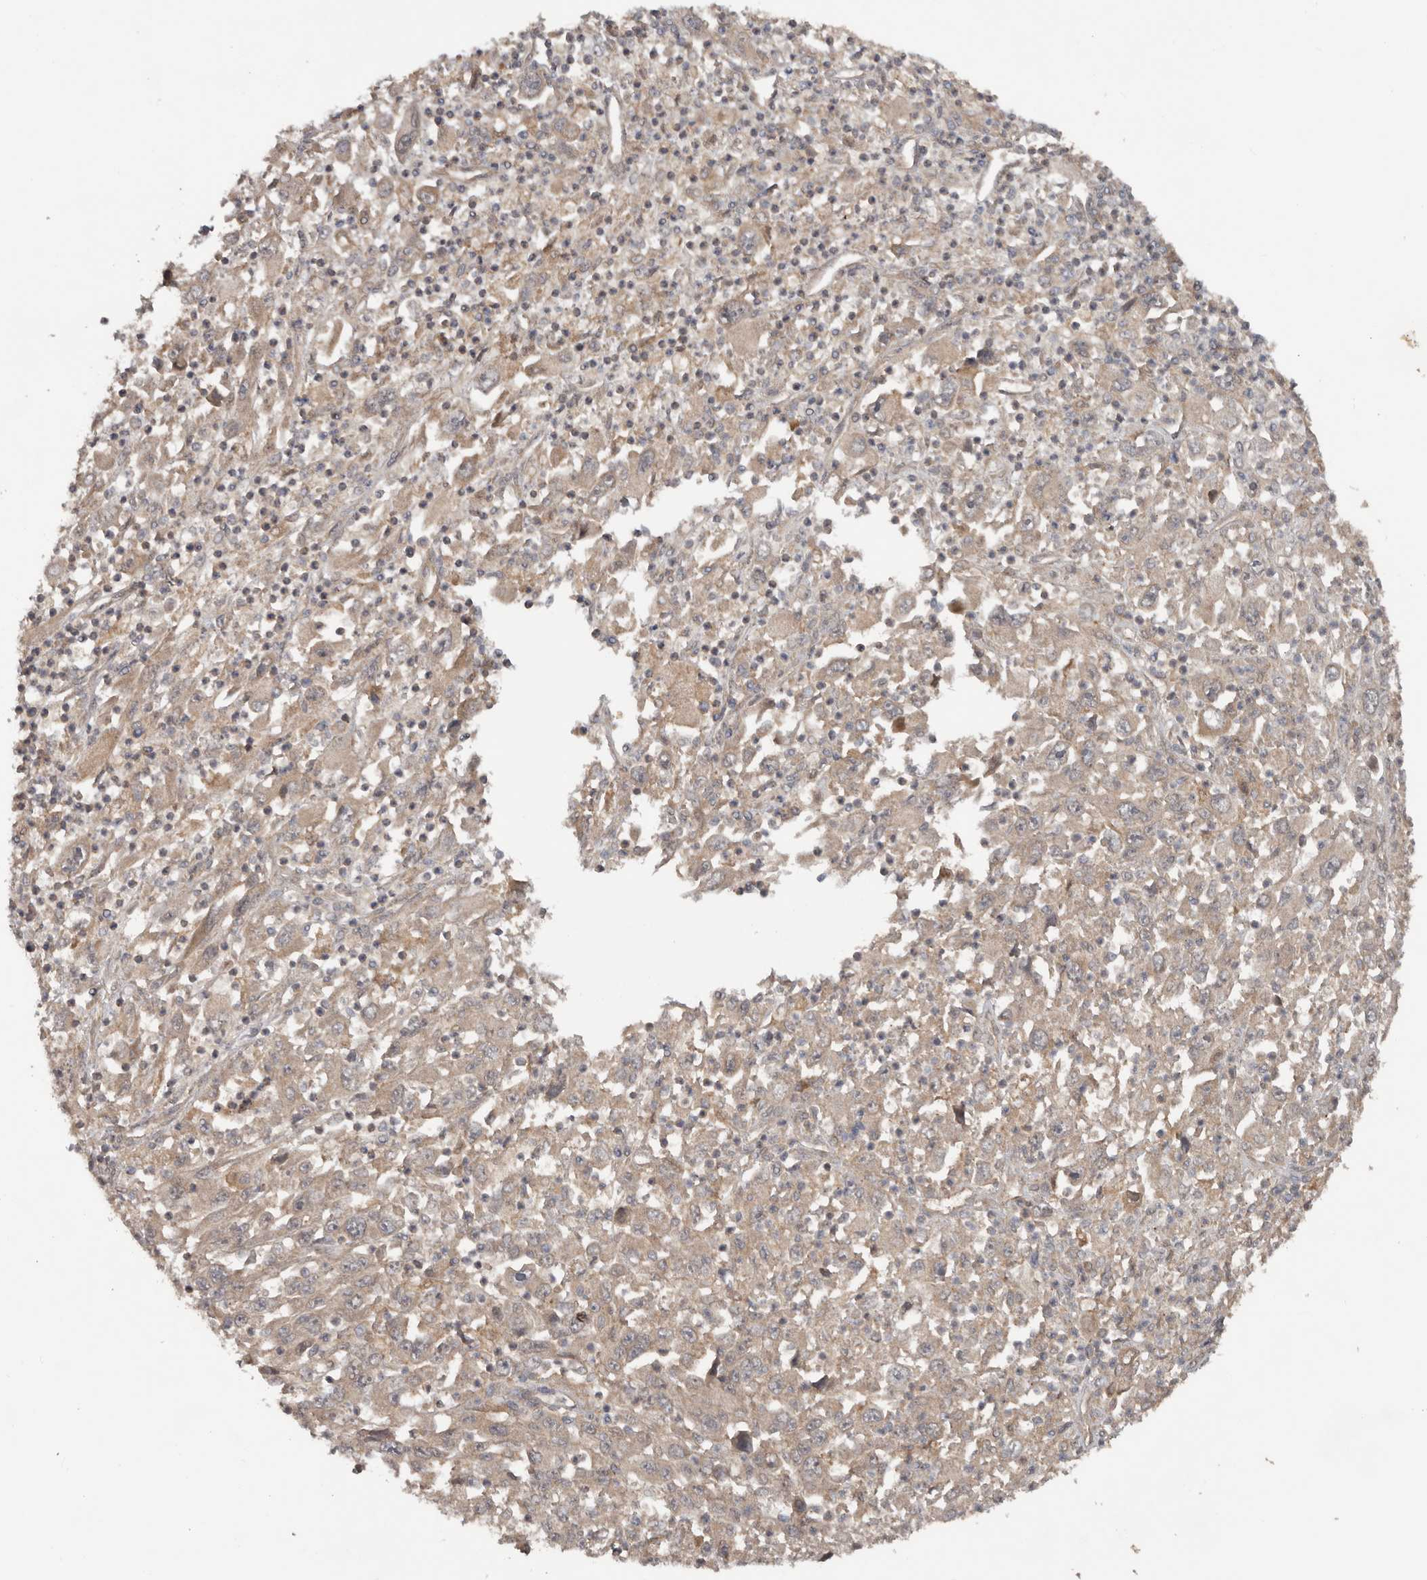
{"staining": {"intensity": "weak", "quantity": "25%-75%", "location": "cytoplasmic/membranous"}, "tissue": "melanoma", "cell_type": "Tumor cells", "image_type": "cancer", "snomed": [{"axis": "morphology", "description": "Malignant melanoma, Metastatic site"}, {"axis": "topography", "description": "Skin"}], "caption": "A high-resolution photomicrograph shows immunohistochemistry staining of malignant melanoma (metastatic site), which demonstrates weak cytoplasmic/membranous positivity in approximately 25%-75% of tumor cells.", "gene": "DNAJB4", "patient": {"sex": "female", "age": 56}}